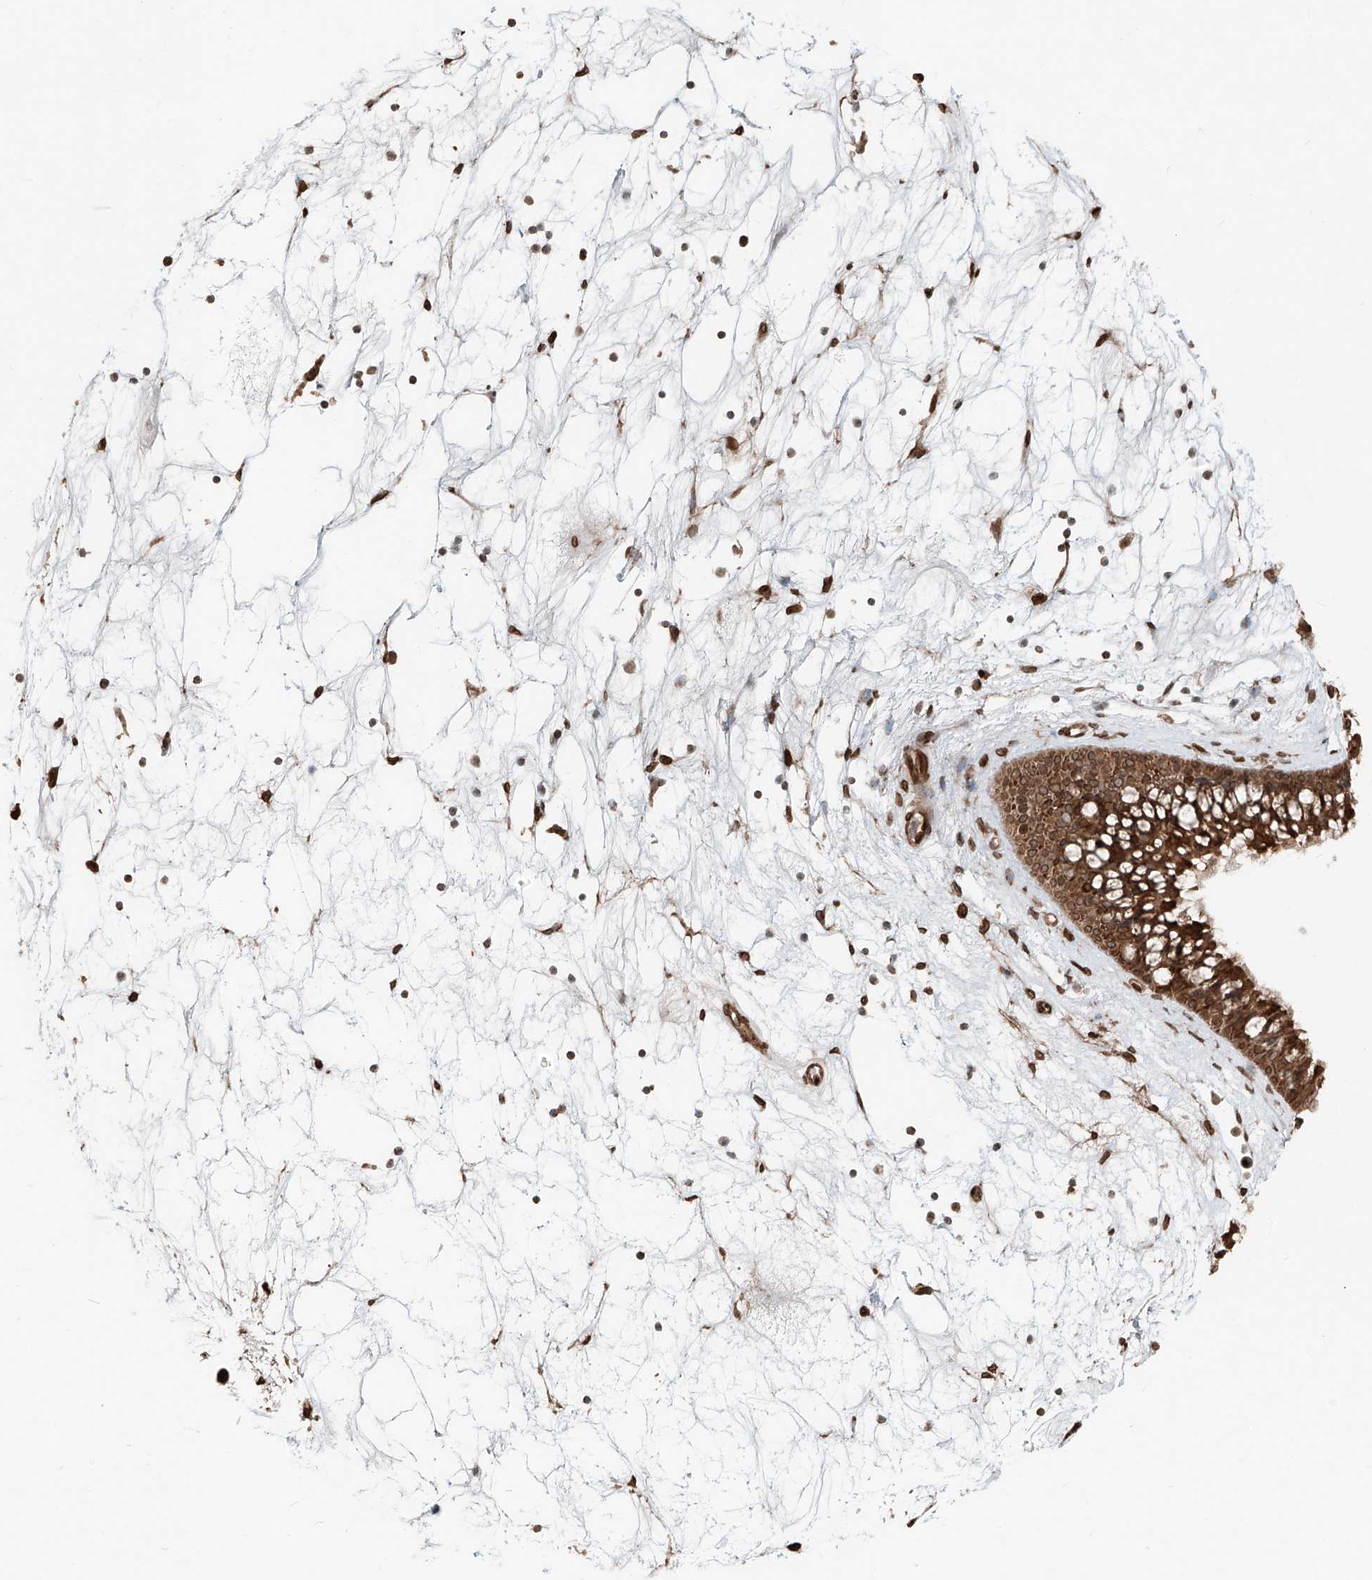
{"staining": {"intensity": "moderate", "quantity": ">75%", "location": "cytoplasmic/membranous"}, "tissue": "nasopharynx", "cell_type": "Respiratory epithelial cells", "image_type": "normal", "snomed": [{"axis": "morphology", "description": "Normal tissue, NOS"}, {"axis": "topography", "description": "Nasopharynx"}], "caption": "DAB (3,3'-diaminobenzidine) immunohistochemical staining of normal human nasopharynx shows moderate cytoplasmic/membranous protein expression in approximately >75% of respiratory epithelial cells. The protein of interest is shown in brown color, while the nuclei are stained blue.", "gene": "CEP162", "patient": {"sex": "male", "age": 64}}